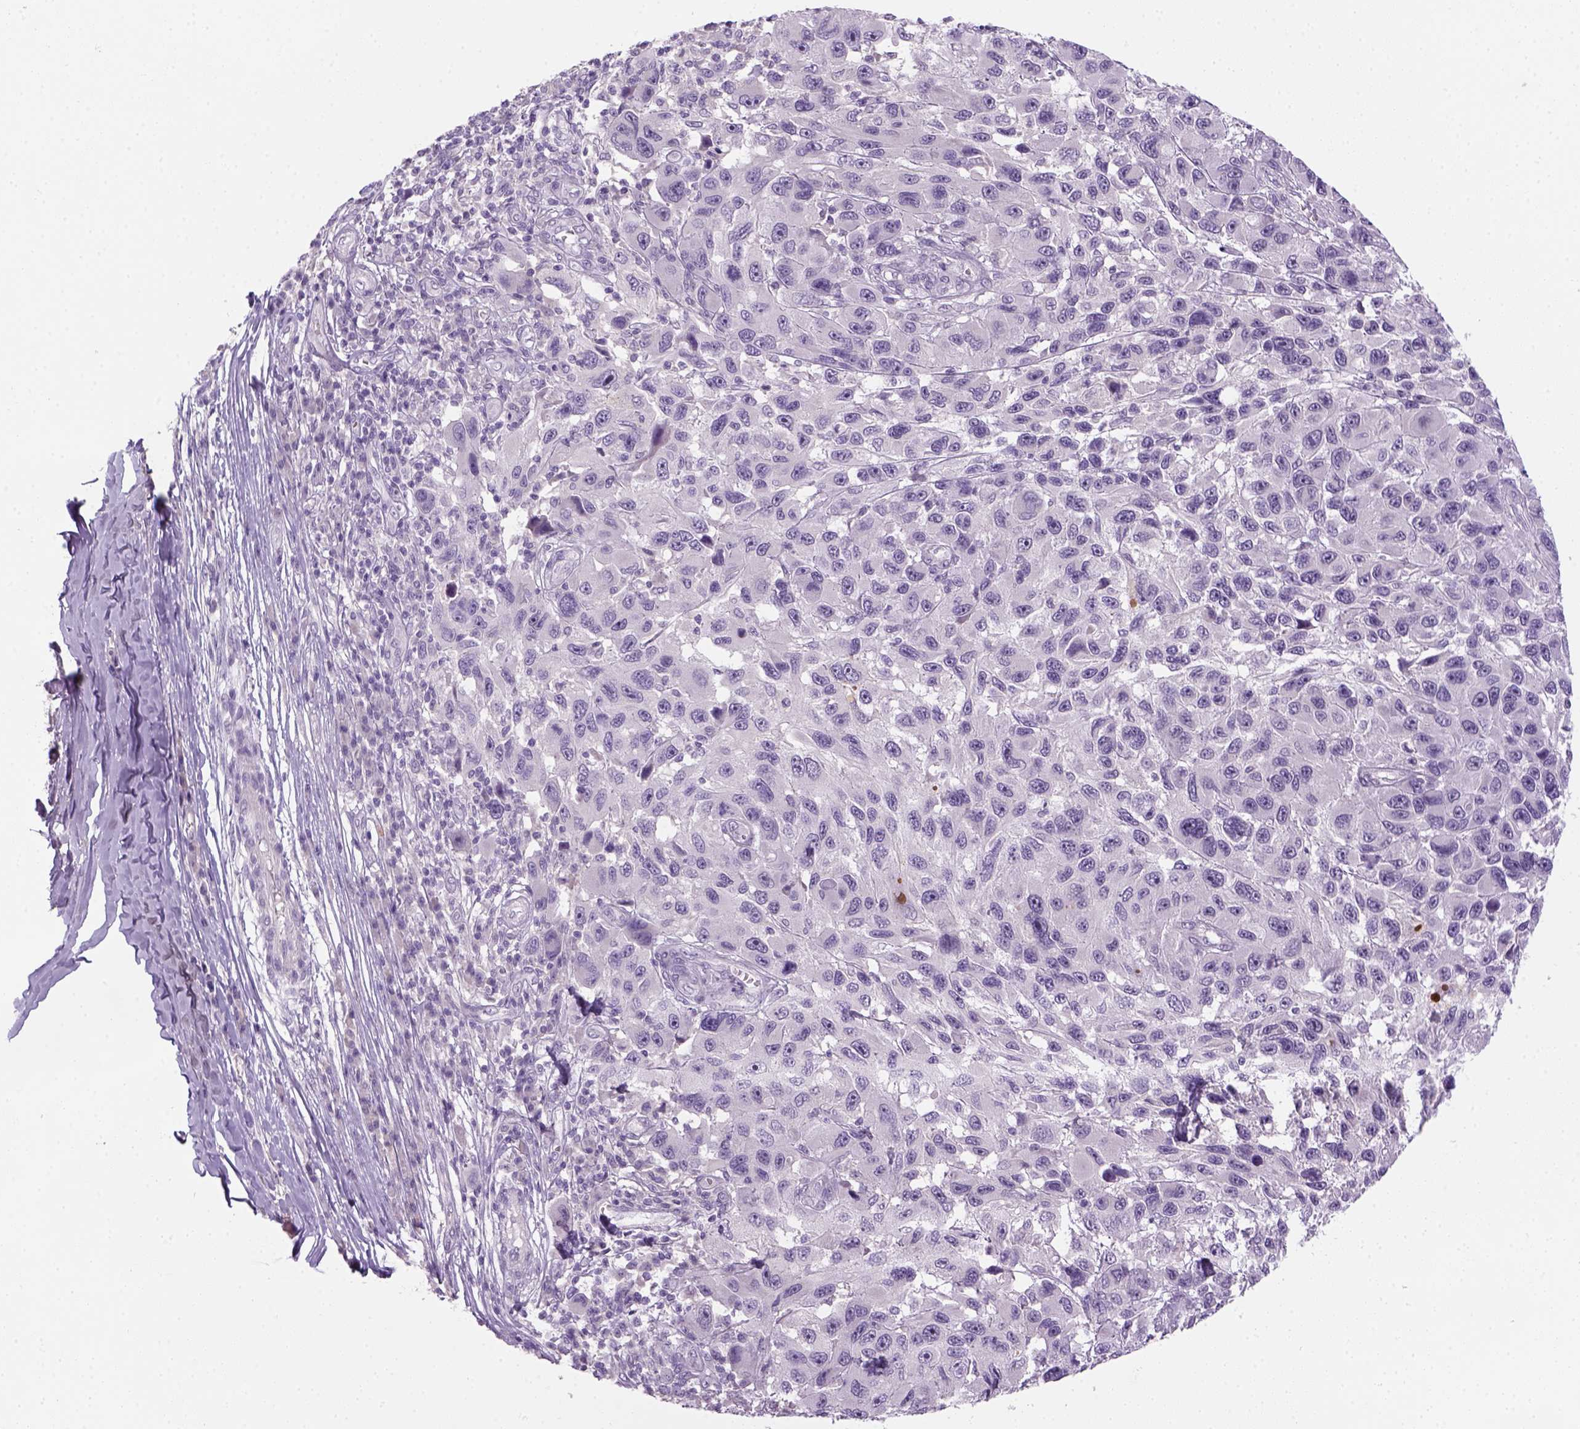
{"staining": {"intensity": "negative", "quantity": "none", "location": "none"}, "tissue": "melanoma", "cell_type": "Tumor cells", "image_type": "cancer", "snomed": [{"axis": "morphology", "description": "Malignant melanoma, NOS"}, {"axis": "topography", "description": "Skin"}], "caption": "Micrograph shows no protein positivity in tumor cells of malignant melanoma tissue.", "gene": "GFI1B", "patient": {"sex": "male", "age": 53}}